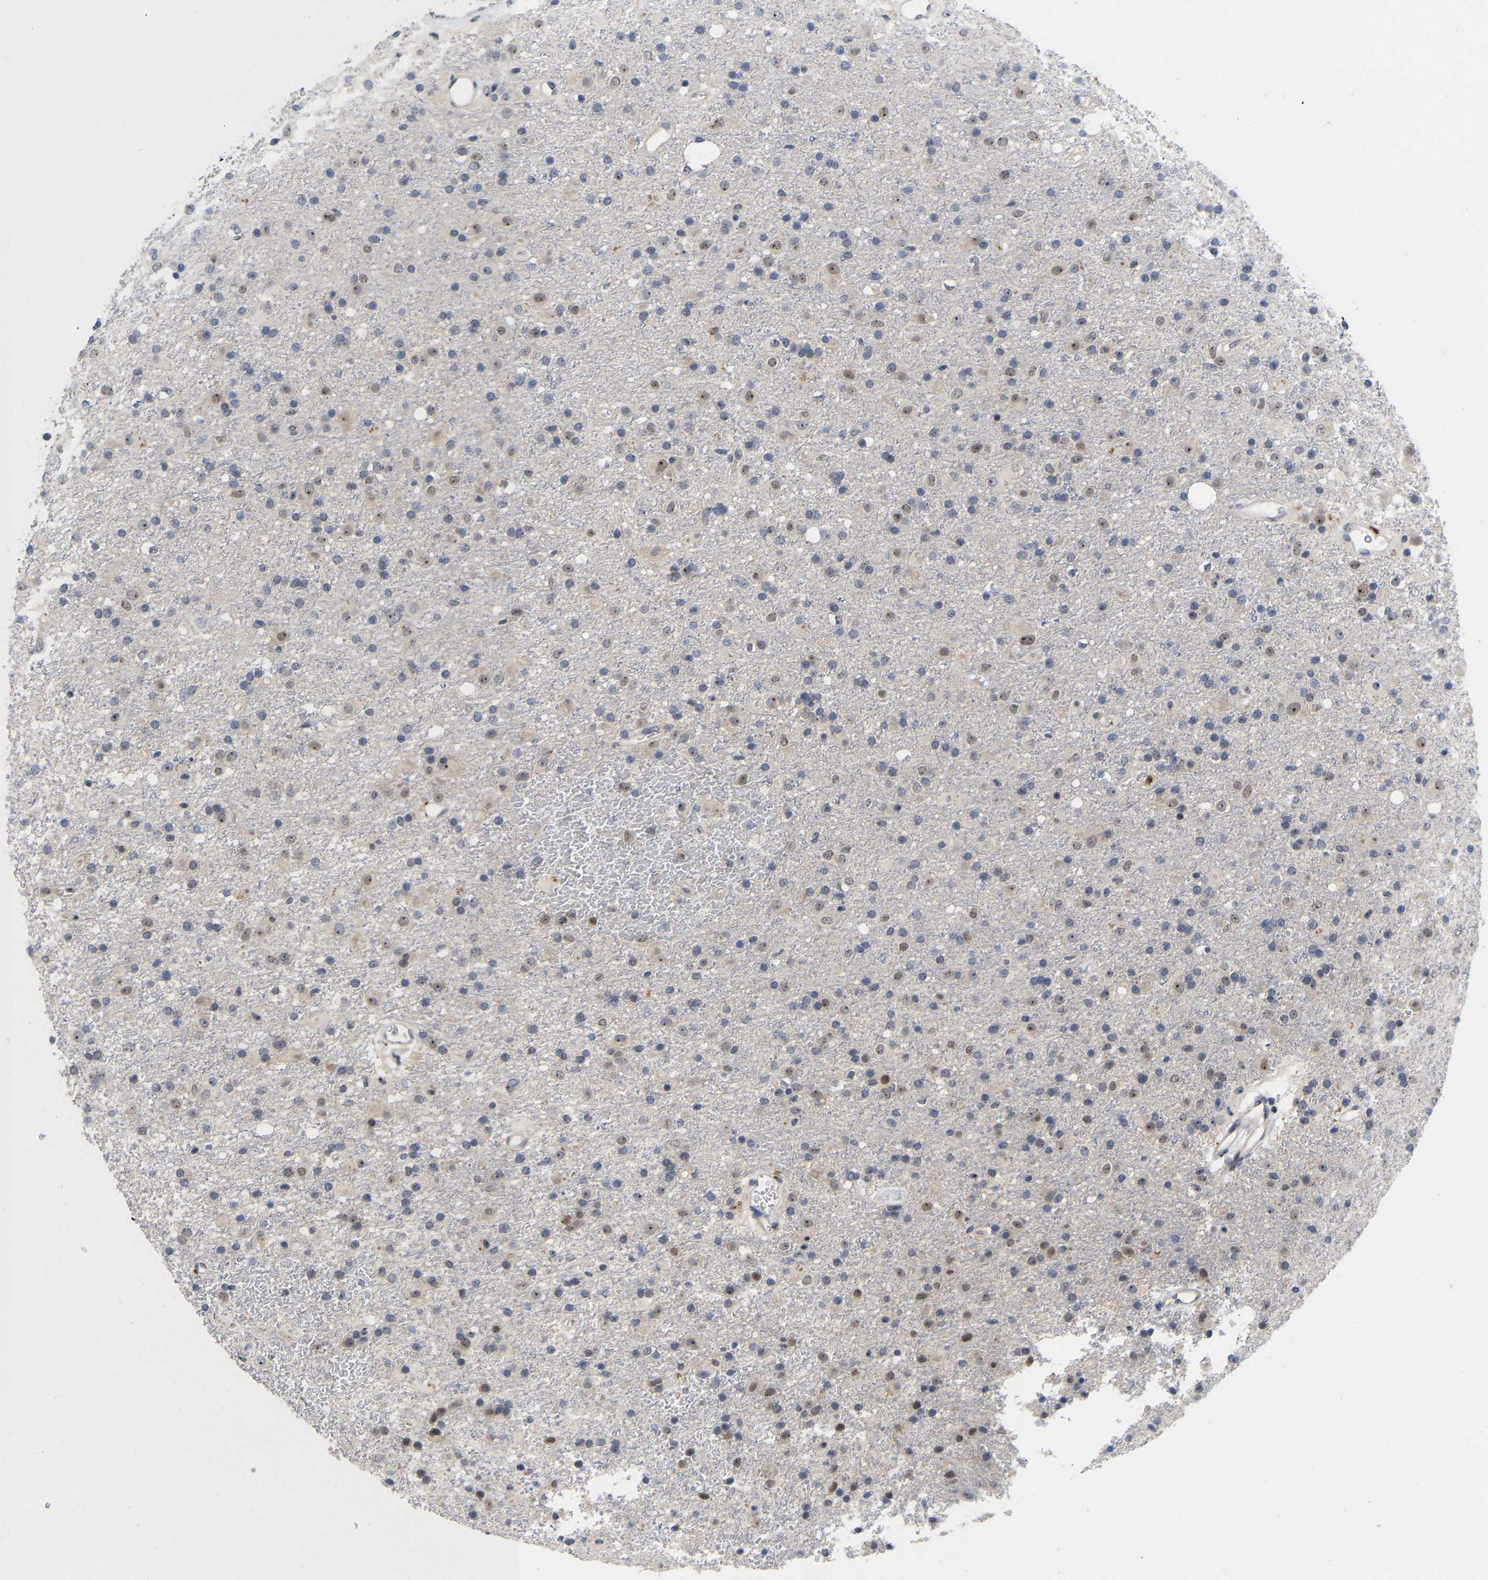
{"staining": {"intensity": "weak", "quantity": "25%-75%", "location": "nuclear"}, "tissue": "glioma", "cell_type": "Tumor cells", "image_type": "cancer", "snomed": [{"axis": "morphology", "description": "Glioma, malignant, Low grade"}, {"axis": "topography", "description": "Brain"}], "caption": "There is low levels of weak nuclear staining in tumor cells of low-grade glioma (malignant), as demonstrated by immunohistochemical staining (brown color).", "gene": "NLE1", "patient": {"sex": "male", "age": 65}}